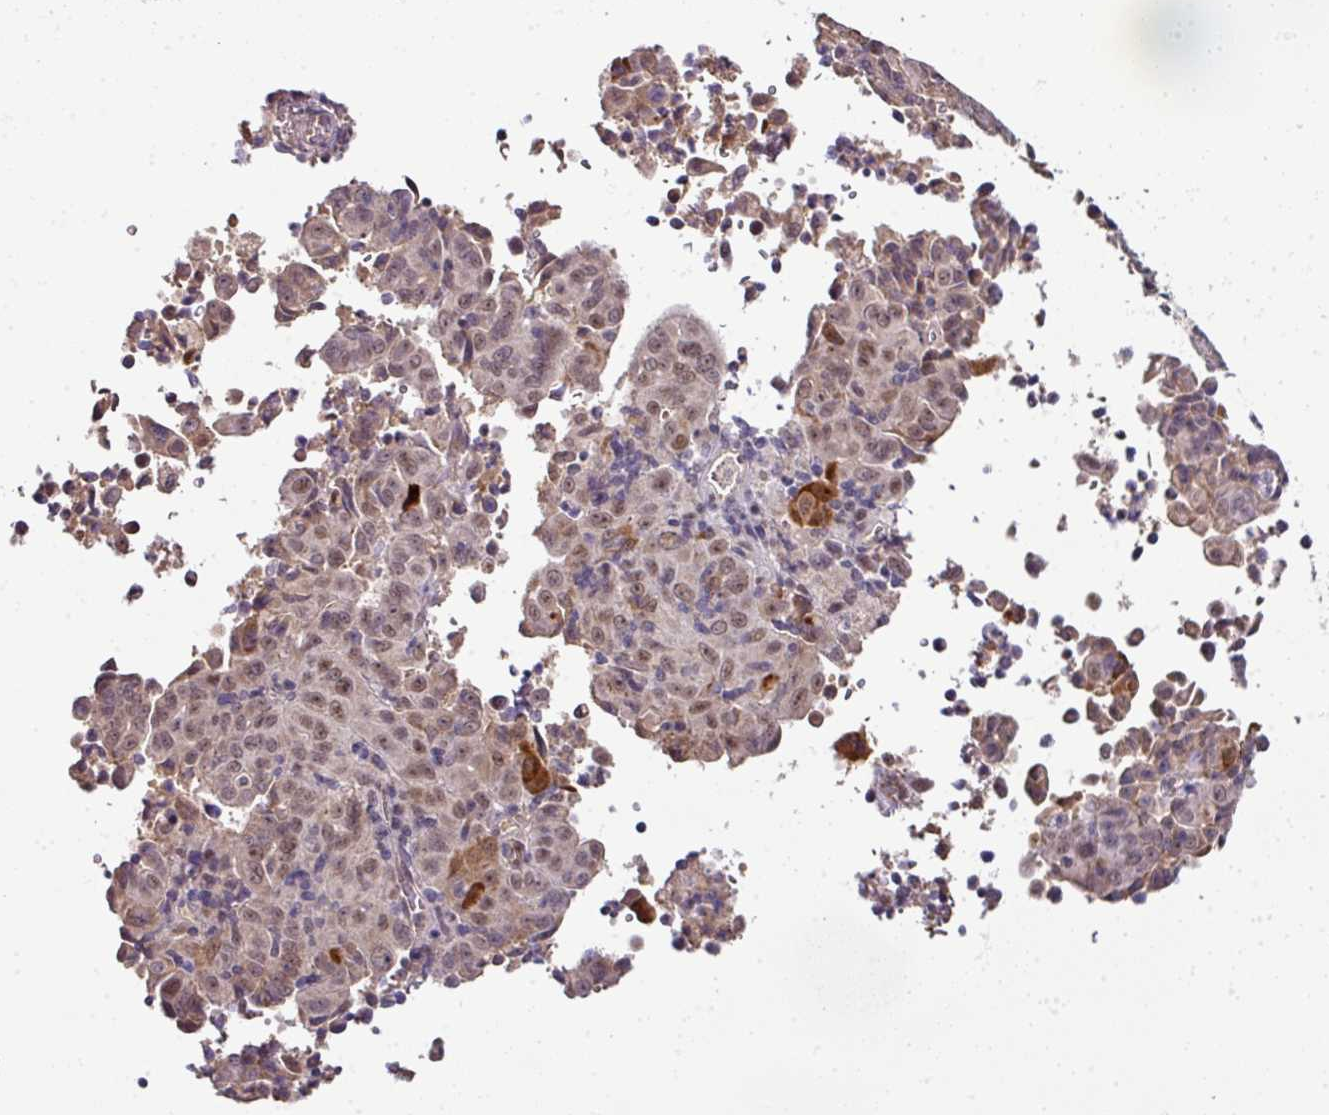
{"staining": {"intensity": "weak", "quantity": ">75%", "location": "nuclear"}, "tissue": "pancreatic cancer", "cell_type": "Tumor cells", "image_type": "cancer", "snomed": [{"axis": "morphology", "description": "Adenocarcinoma, NOS"}, {"axis": "topography", "description": "Pancreas"}], "caption": "Immunohistochemistry (DAB) staining of human pancreatic adenocarcinoma demonstrates weak nuclear protein expression in approximately >75% of tumor cells.", "gene": "NAPSA", "patient": {"sex": "male", "age": 63}}